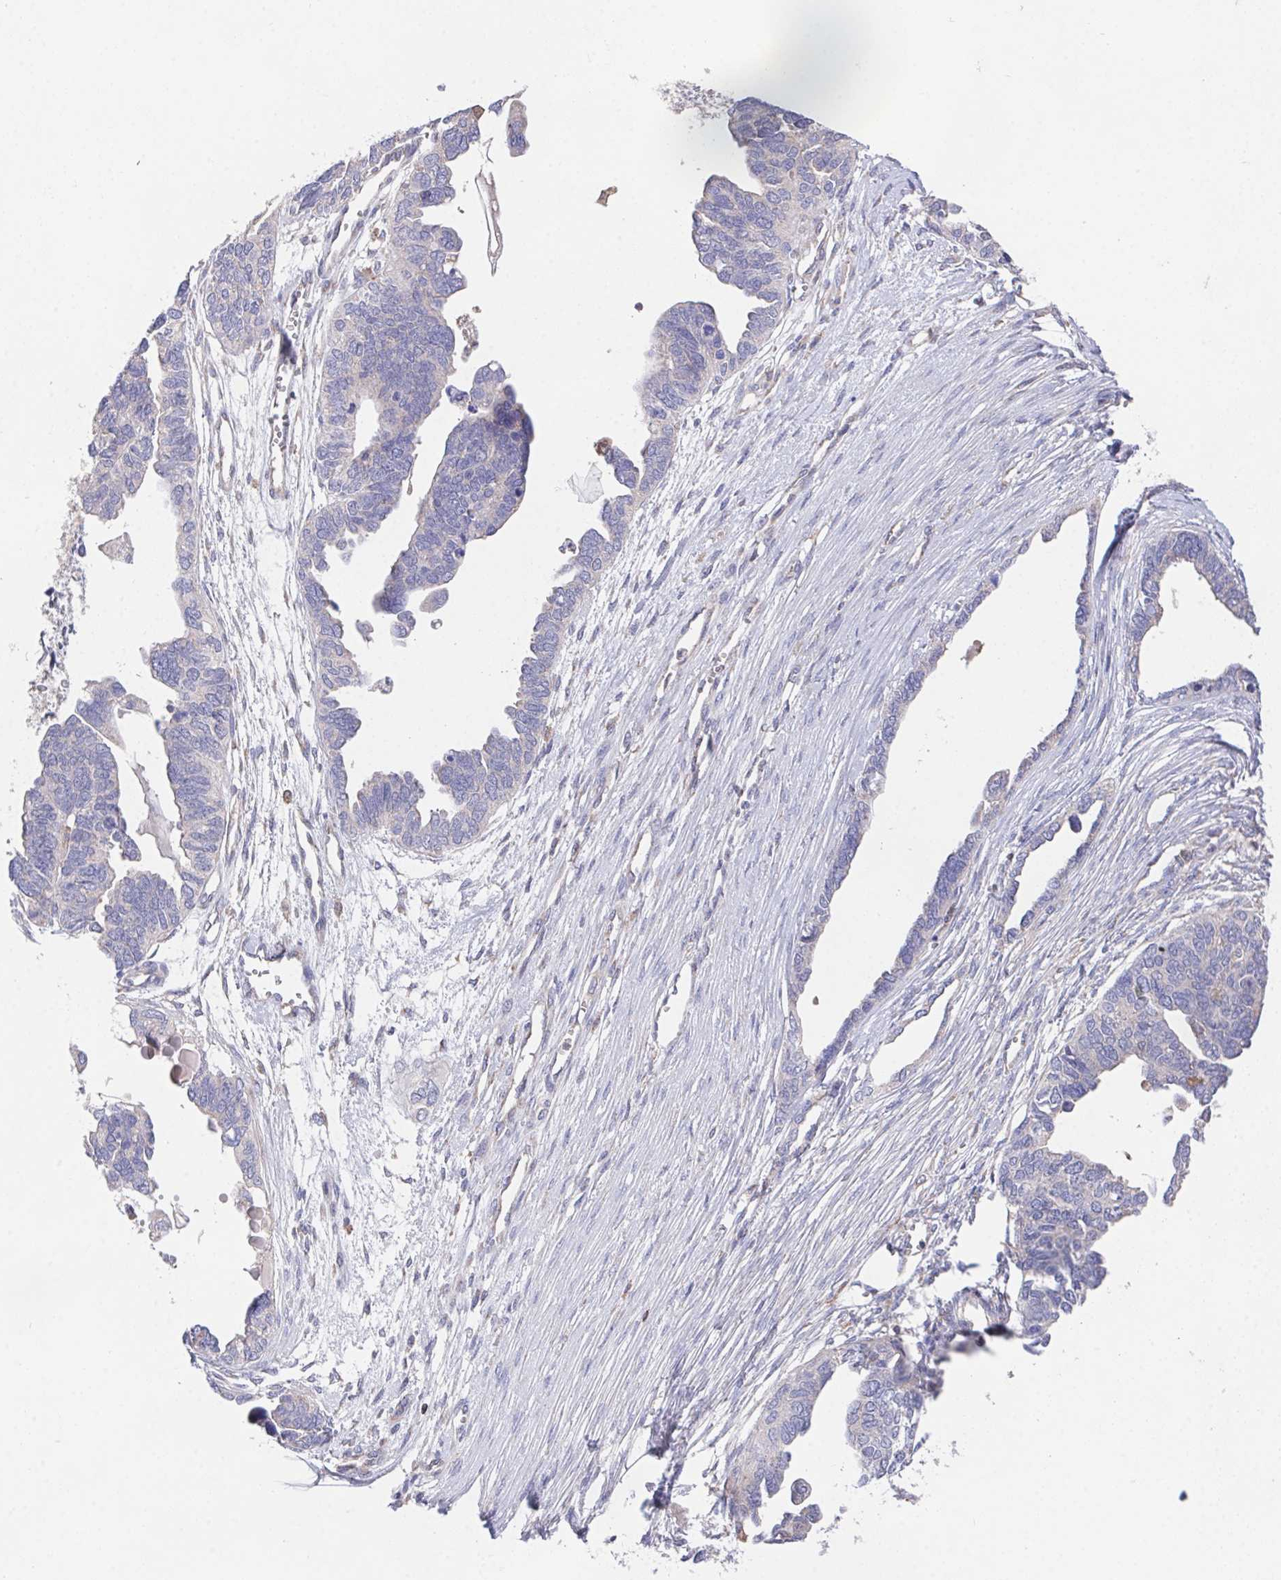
{"staining": {"intensity": "negative", "quantity": "none", "location": "none"}, "tissue": "ovarian cancer", "cell_type": "Tumor cells", "image_type": "cancer", "snomed": [{"axis": "morphology", "description": "Cystadenocarcinoma, serous, NOS"}, {"axis": "topography", "description": "Ovary"}], "caption": "This is an IHC histopathology image of ovarian serous cystadenocarcinoma. There is no expression in tumor cells.", "gene": "FAM241A", "patient": {"sex": "female", "age": 51}}